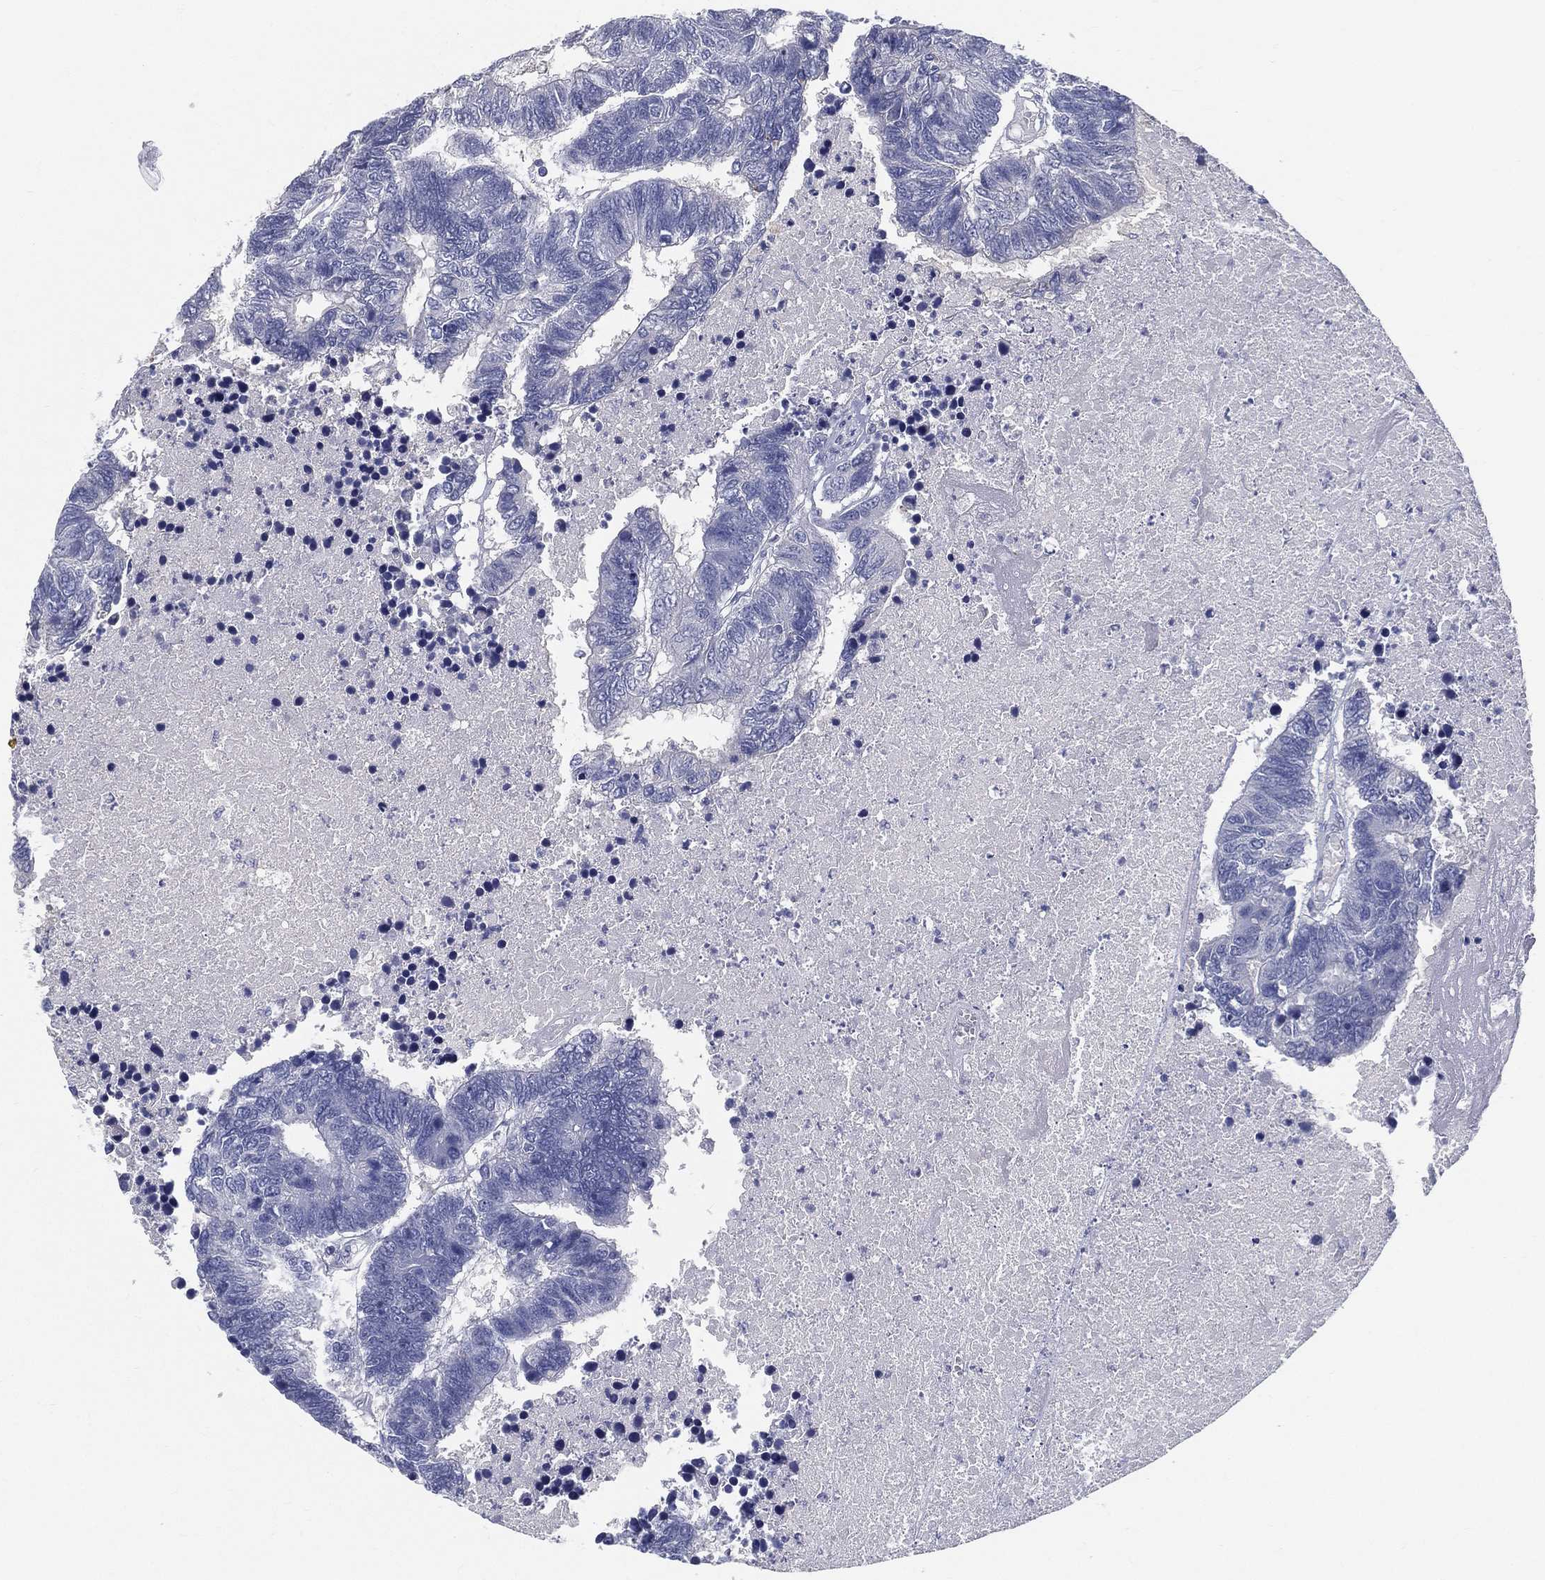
{"staining": {"intensity": "negative", "quantity": "none", "location": "none"}, "tissue": "colorectal cancer", "cell_type": "Tumor cells", "image_type": "cancer", "snomed": [{"axis": "morphology", "description": "Adenocarcinoma, NOS"}, {"axis": "topography", "description": "Colon"}], "caption": "Immunohistochemistry micrograph of human colorectal cancer (adenocarcinoma) stained for a protein (brown), which reveals no expression in tumor cells.", "gene": "STS", "patient": {"sex": "female", "age": 48}}